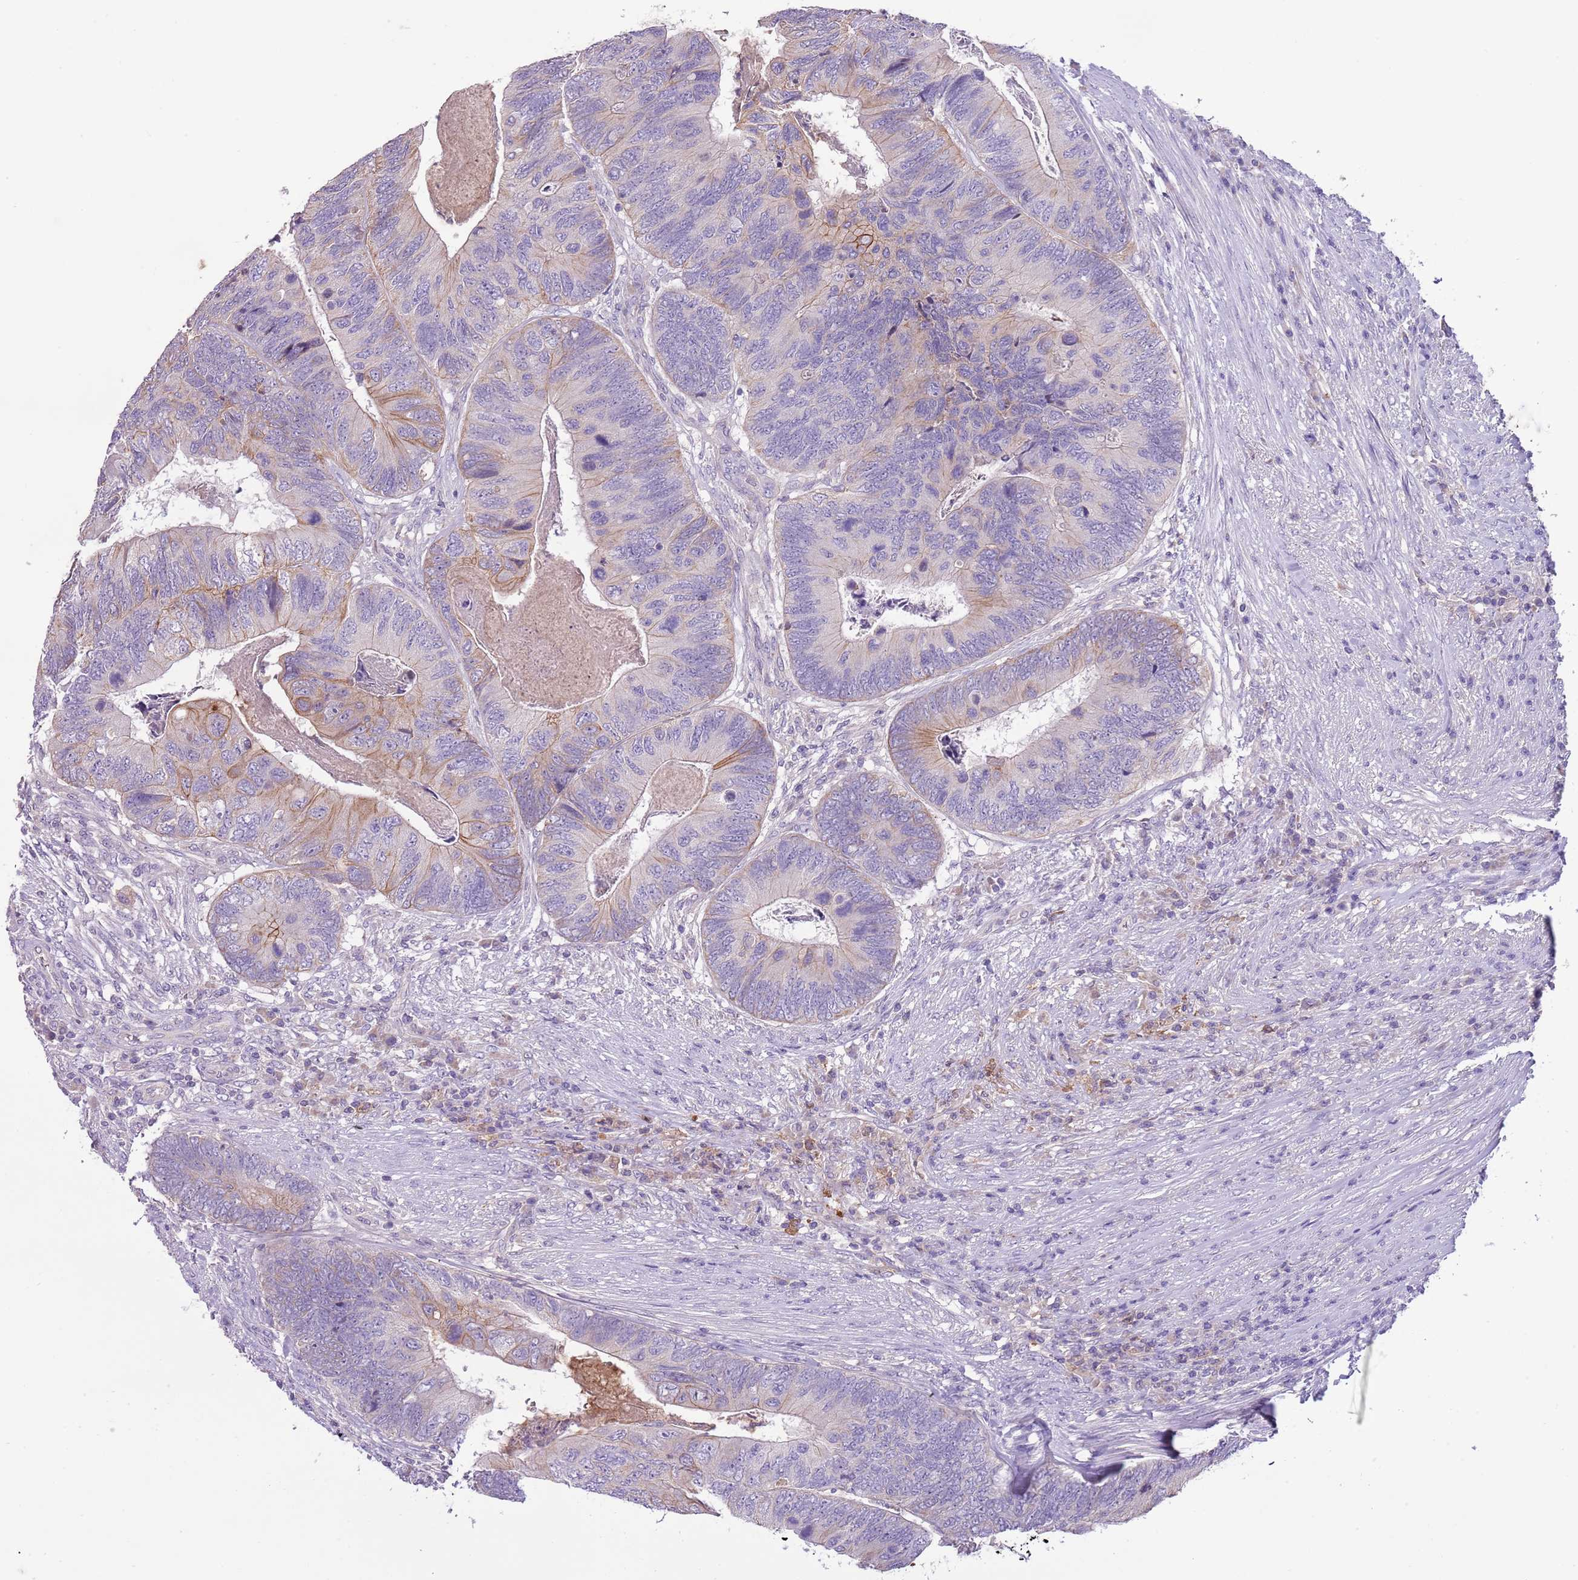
{"staining": {"intensity": "moderate", "quantity": "<25%", "location": "cytoplasmic/membranous"}, "tissue": "colorectal cancer", "cell_type": "Tumor cells", "image_type": "cancer", "snomed": [{"axis": "morphology", "description": "Adenocarcinoma, NOS"}, {"axis": "topography", "description": "Colon"}], "caption": "Immunohistochemical staining of colorectal cancer displays low levels of moderate cytoplasmic/membranous expression in approximately <25% of tumor cells.", "gene": "HES3", "patient": {"sex": "female", "age": 67}}